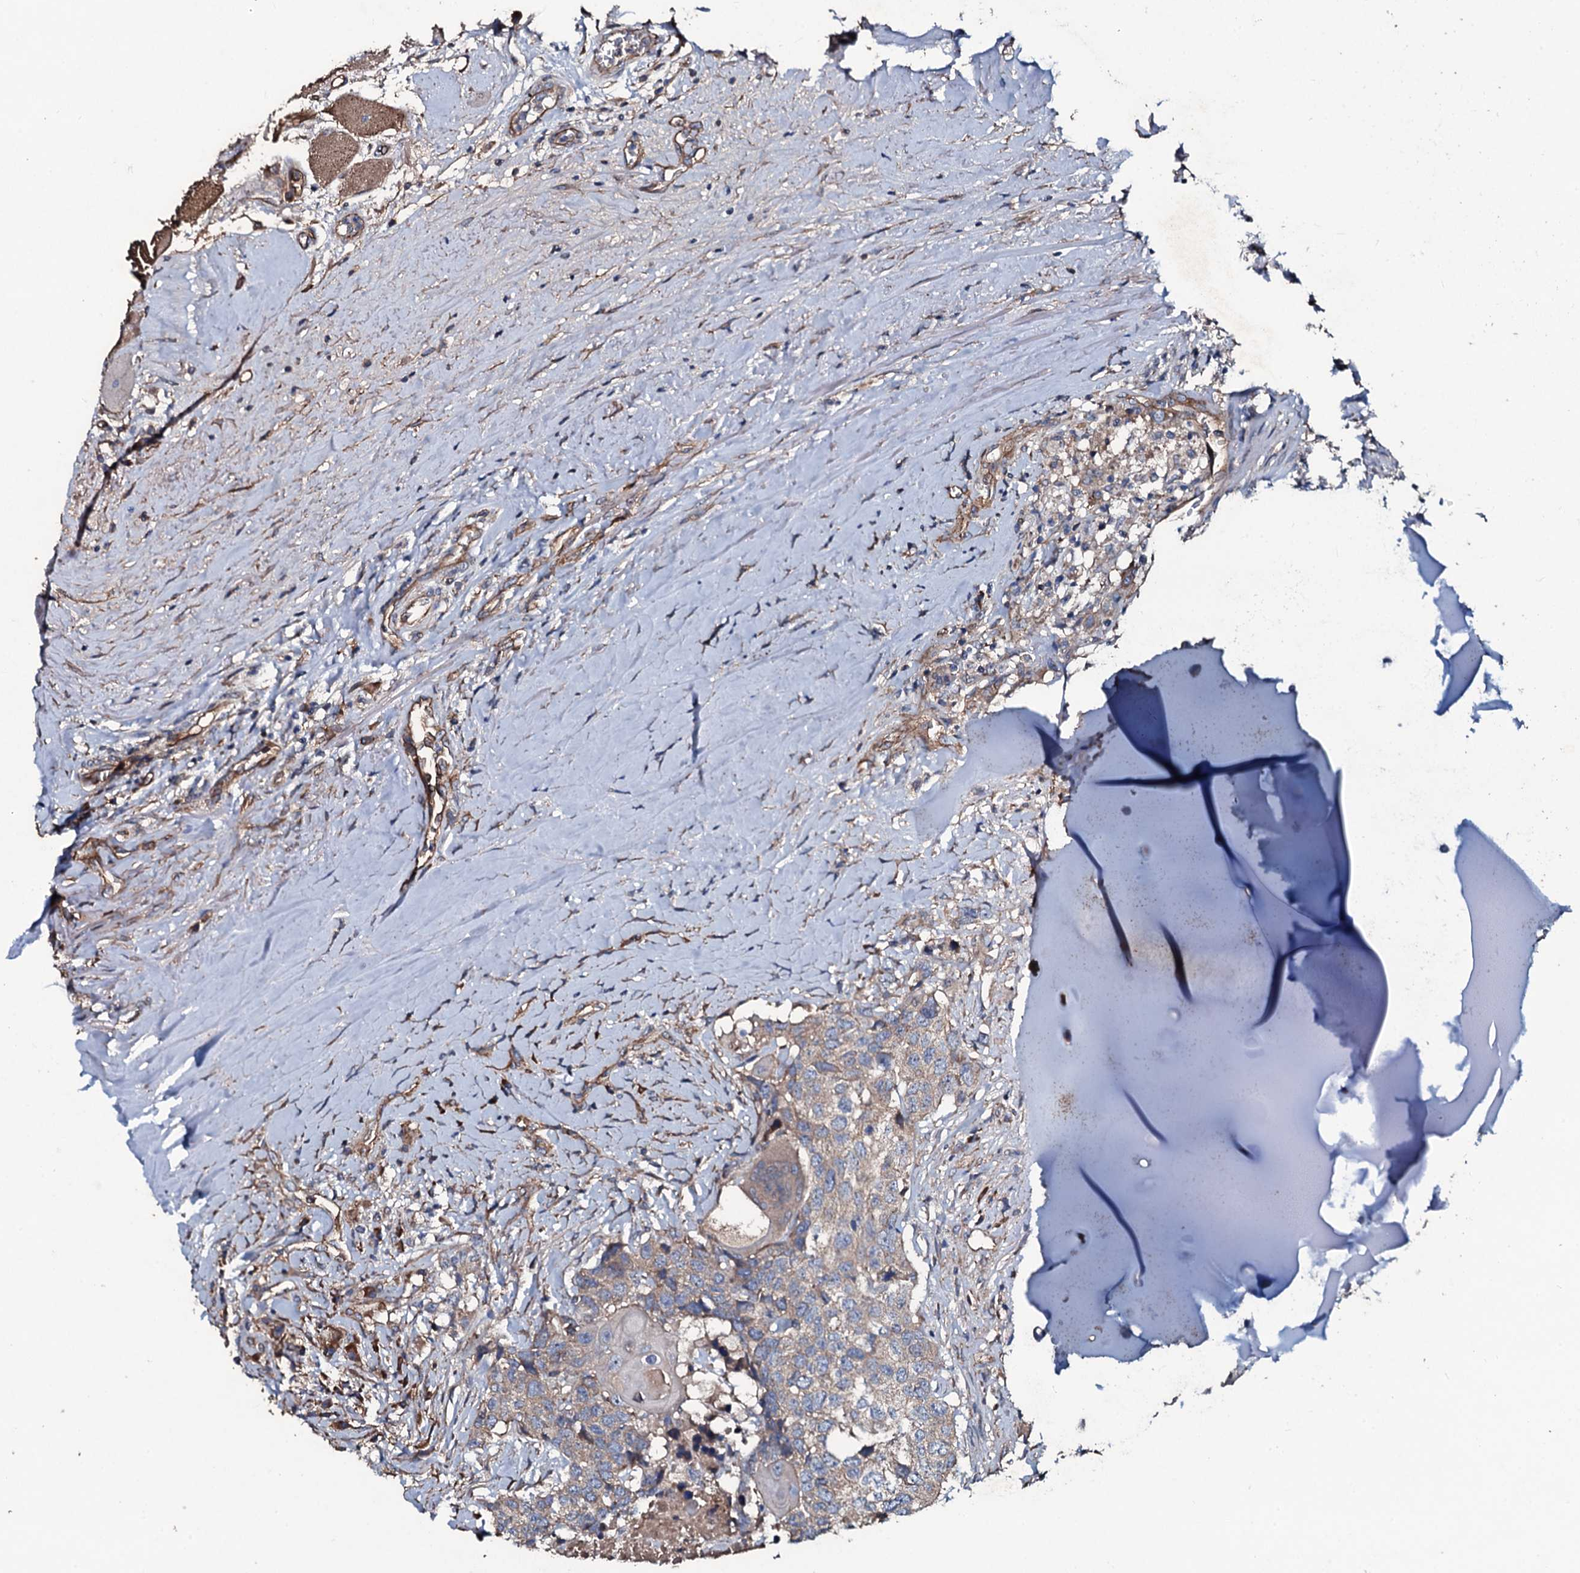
{"staining": {"intensity": "weak", "quantity": "25%-75%", "location": "cytoplasmic/membranous"}, "tissue": "head and neck cancer", "cell_type": "Tumor cells", "image_type": "cancer", "snomed": [{"axis": "morphology", "description": "Squamous cell carcinoma, NOS"}, {"axis": "topography", "description": "Head-Neck"}], "caption": "This is a photomicrograph of IHC staining of head and neck cancer (squamous cell carcinoma), which shows weak expression in the cytoplasmic/membranous of tumor cells.", "gene": "DMAC2", "patient": {"sex": "male", "age": 66}}